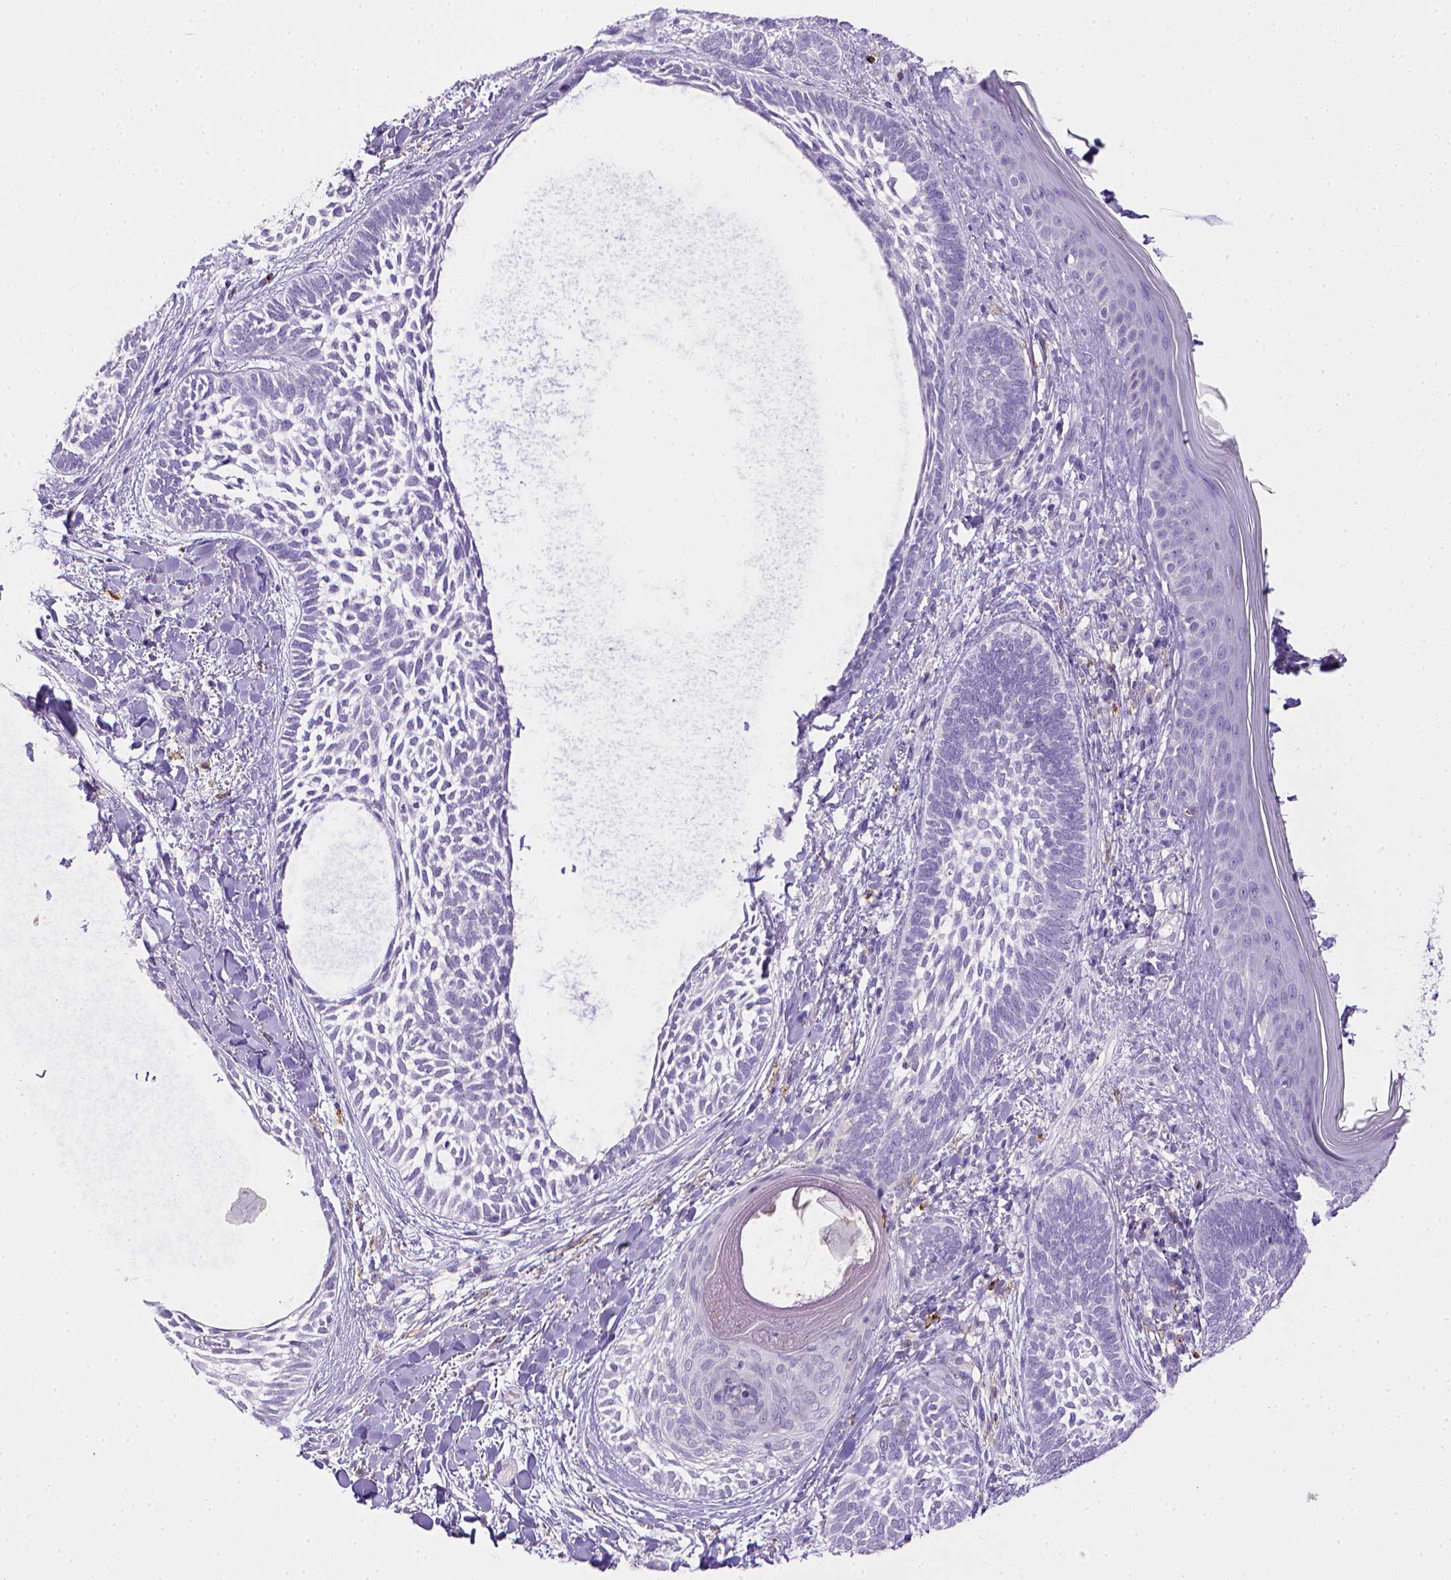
{"staining": {"intensity": "negative", "quantity": "none", "location": "none"}, "tissue": "skin cancer", "cell_type": "Tumor cells", "image_type": "cancer", "snomed": [{"axis": "morphology", "description": "Normal tissue, NOS"}, {"axis": "morphology", "description": "Basal cell carcinoma"}, {"axis": "topography", "description": "Skin"}], "caption": "Tumor cells show no significant protein positivity in basal cell carcinoma (skin).", "gene": "ITGAM", "patient": {"sex": "male", "age": 46}}